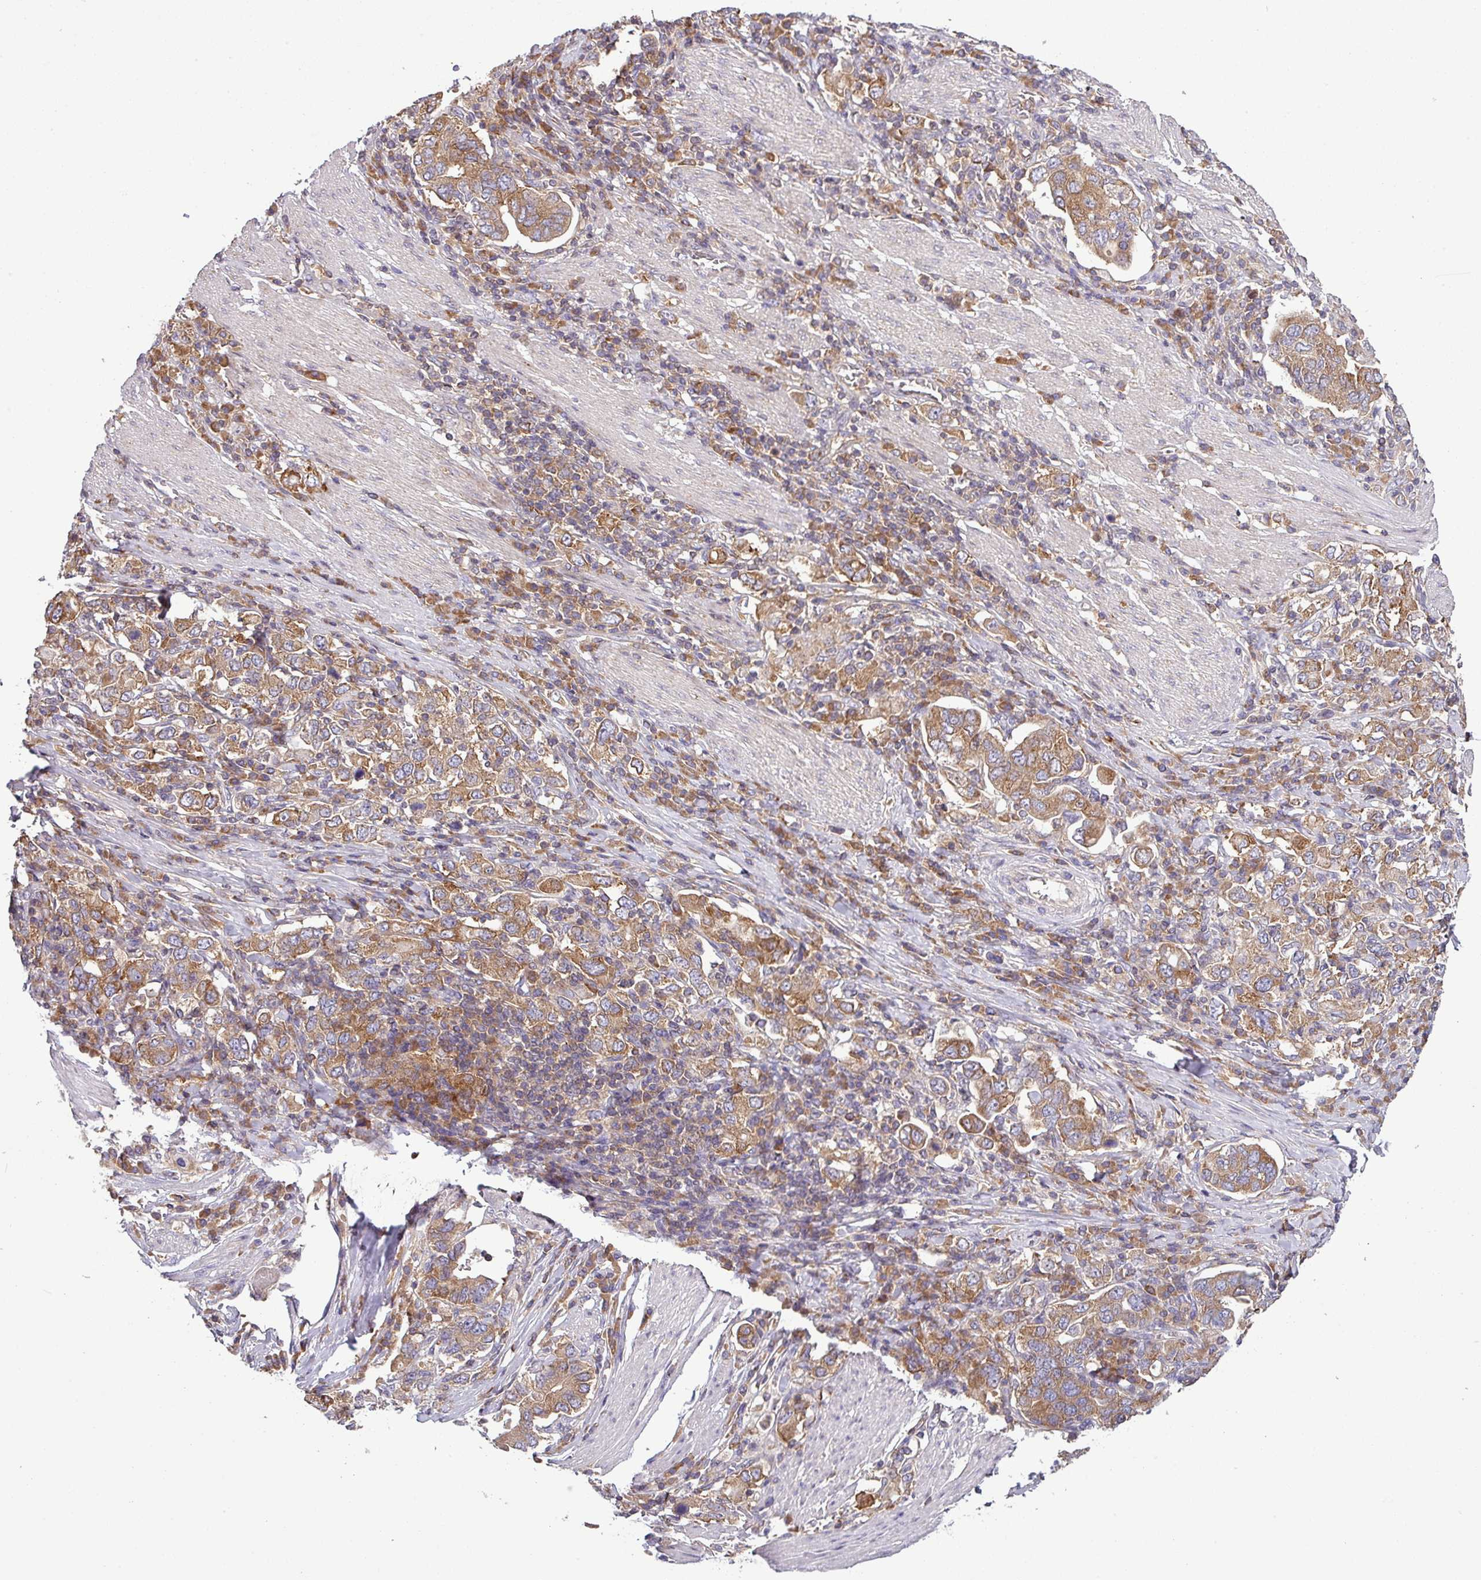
{"staining": {"intensity": "moderate", "quantity": ">75%", "location": "cytoplasmic/membranous"}, "tissue": "stomach cancer", "cell_type": "Tumor cells", "image_type": "cancer", "snomed": [{"axis": "morphology", "description": "Adenocarcinoma, NOS"}, {"axis": "topography", "description": "Stomach, upper"}, {"axis": "topography", "description": "Stomach"}], "caption": "Human stomach adenocarcinoma stained for a protein (brown) exhibits moderate cytoplasmic/membranous positive staining in approximately >75% of tumor cells.", "gene": "LRRC74B", "patient": {"sex": "male", "age": 62}}